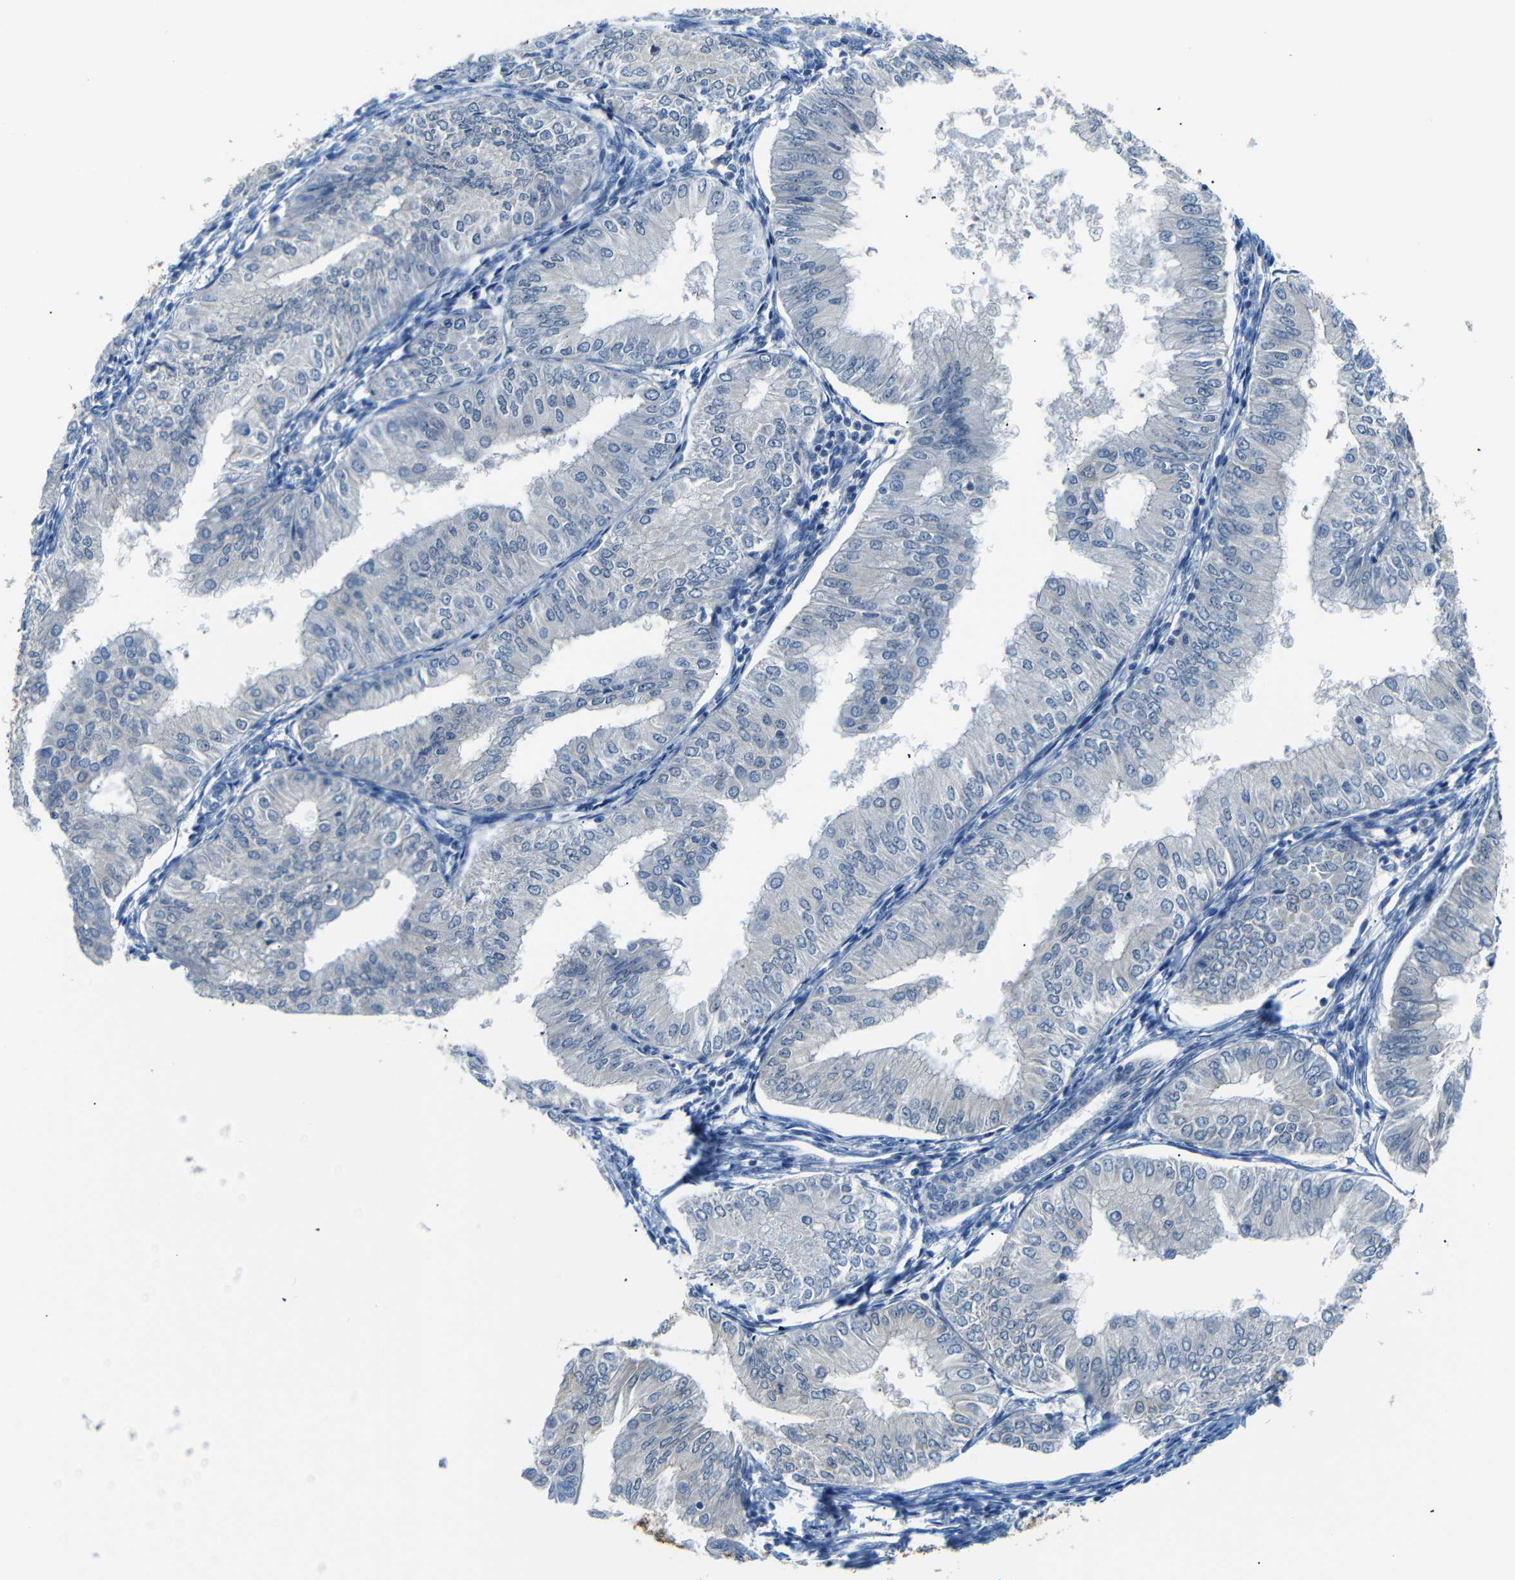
{"staining": {"intensity": "negative", "quantity": "none", "location": "none"}, "tissue": "endometrial cancer", "cell_type": "Tumor cells", "image_type": "cancer", "snomed": [{"axis": "morphology", "description": "Adenocarcinoma, NOS"}, {"axis": "topography", "description": "Endometrium"}], "caption": "This micrograph is of endometrial adenocarcinoma stained with immunohistochemistry to label a protein in brown with the nuclei are counter-stained blue. There is no positivity in tumor cells. Nuclei are stained in blue.", "gene": "SFN", "patient": {"sex": "female", "age": 53}}